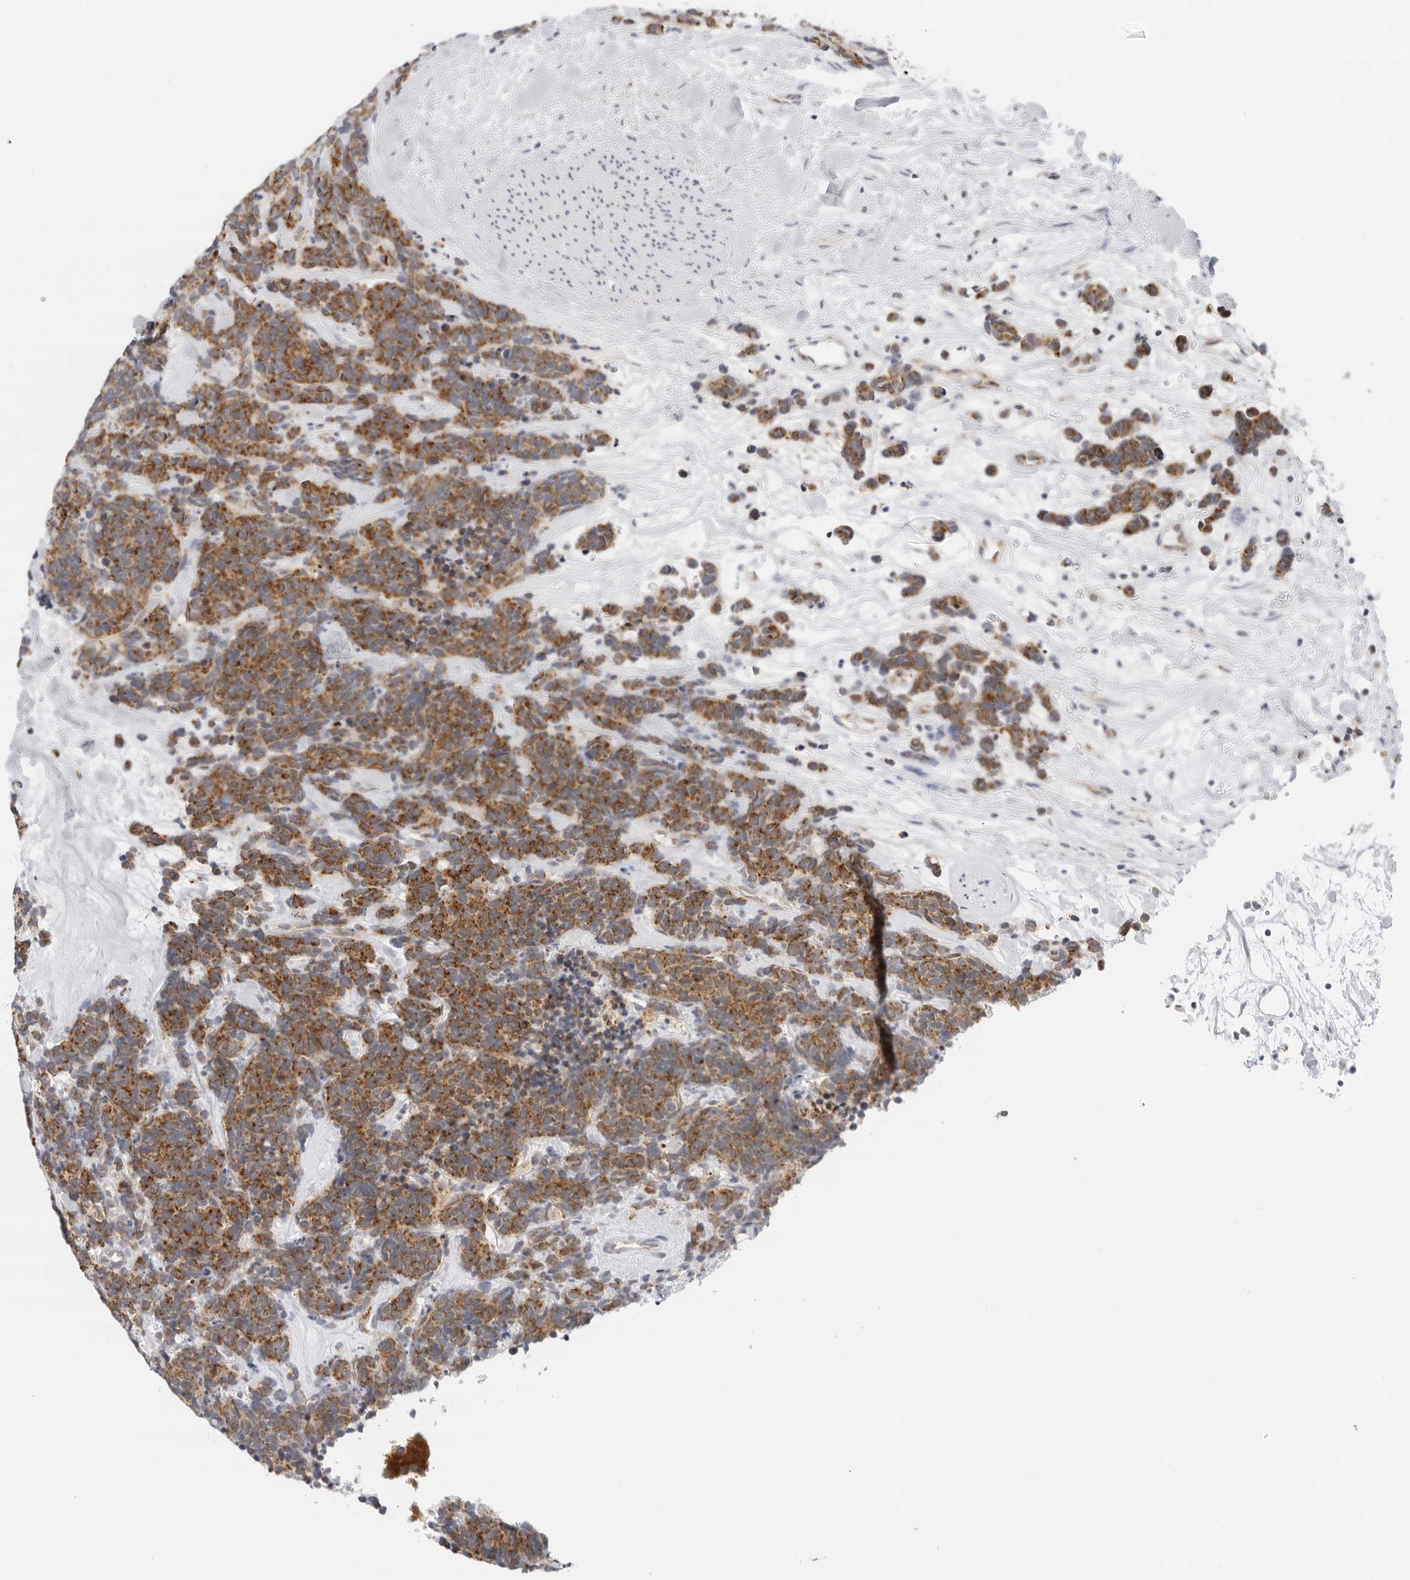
{"staining": {"intensity": "moderate", "quantity": ">75%", "location": "cytoplasmic/membranous"}, "tissue": "carcinoid", "cell_type": "Tumor cells", "image_type": "cancer", "snomed": [{"axis": "morphology", "description": "Carcinoma, NOS"}, {"axis": "morphology", "description": "Carcinoid, malignant, NOS"}, {"axis": "topography", "description": "Urinary bladder"}], "caption": "A high-resolution photomicrograph shows immunohistochemistry staining of carcinoid (malignant), which demonstrates moderate cytoplasmic/membranous positivity in about >75% of tumor cells.", "gene": "CIART", "patient": {"sex": "male", "age": 57}}